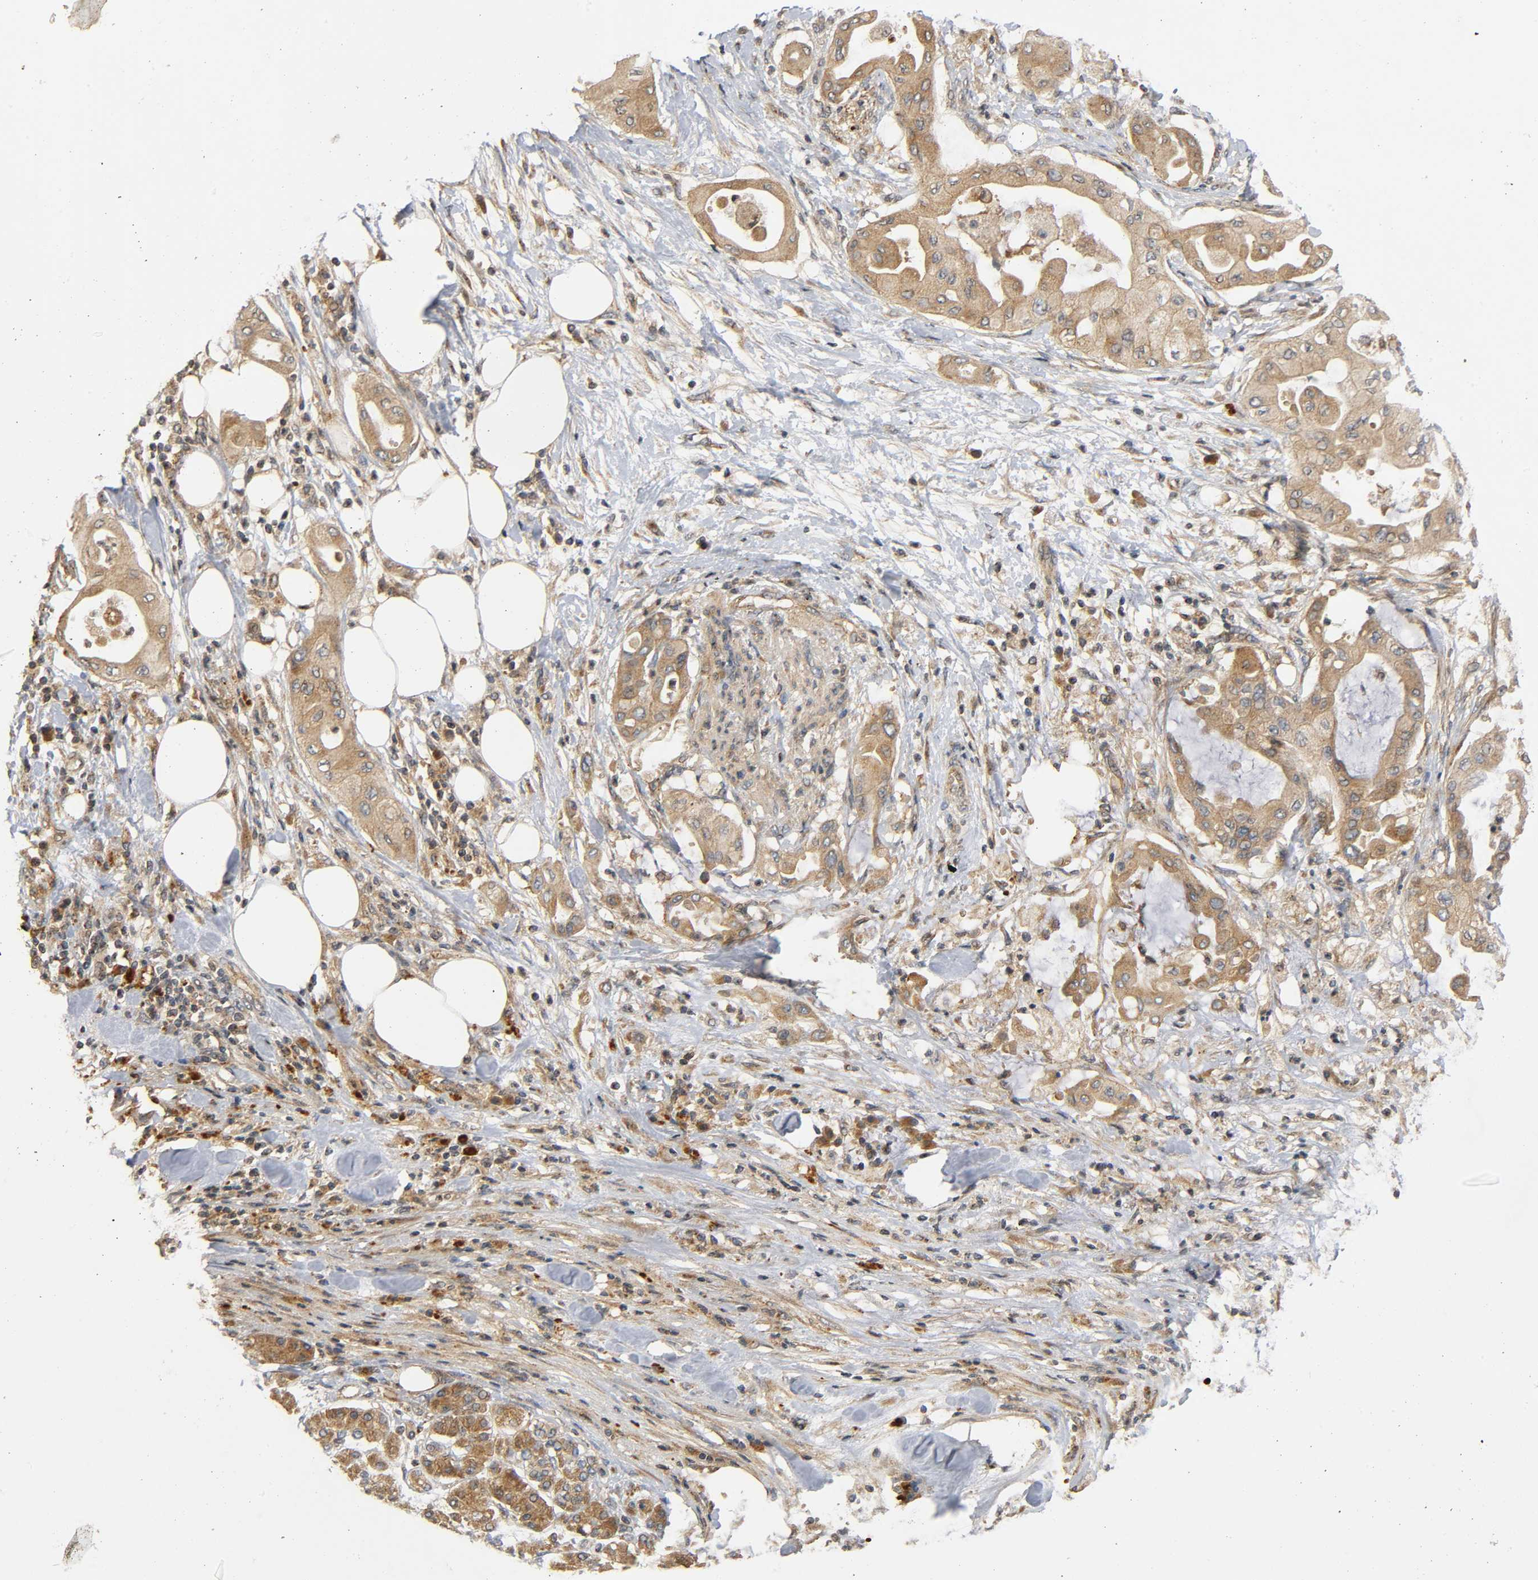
{"staining": {"intensity": "moderate", "quantity": ">75%", "location": "cytoplasmic/membranous"}, "tissue": "pancreatic cancer", "cell_type": "Tumor cells", "image_type": "cancer", "snomed": [{"axis": "morphology", "description": "Adenocarcinoma, NOS"}, {"axis": "morphology", "description": "Adenocarcinoma, metastatic, NOS"}, {"axis": "topography", "description": "Lymph node"}, {"axis": "topography", "description": "Pancreas"}, {"axis": "topography", "description": "Duodenum"}], "caption": "Pancreatic cancer (metastatic adenocarcinoma) was stained to show a protein in brown. There is medium levels of moderate cytoplasmic/membranous staining in about >75% of tumor cells.", "gene": "IKBKB", "patient": {"sex": "female", "age": 64}}